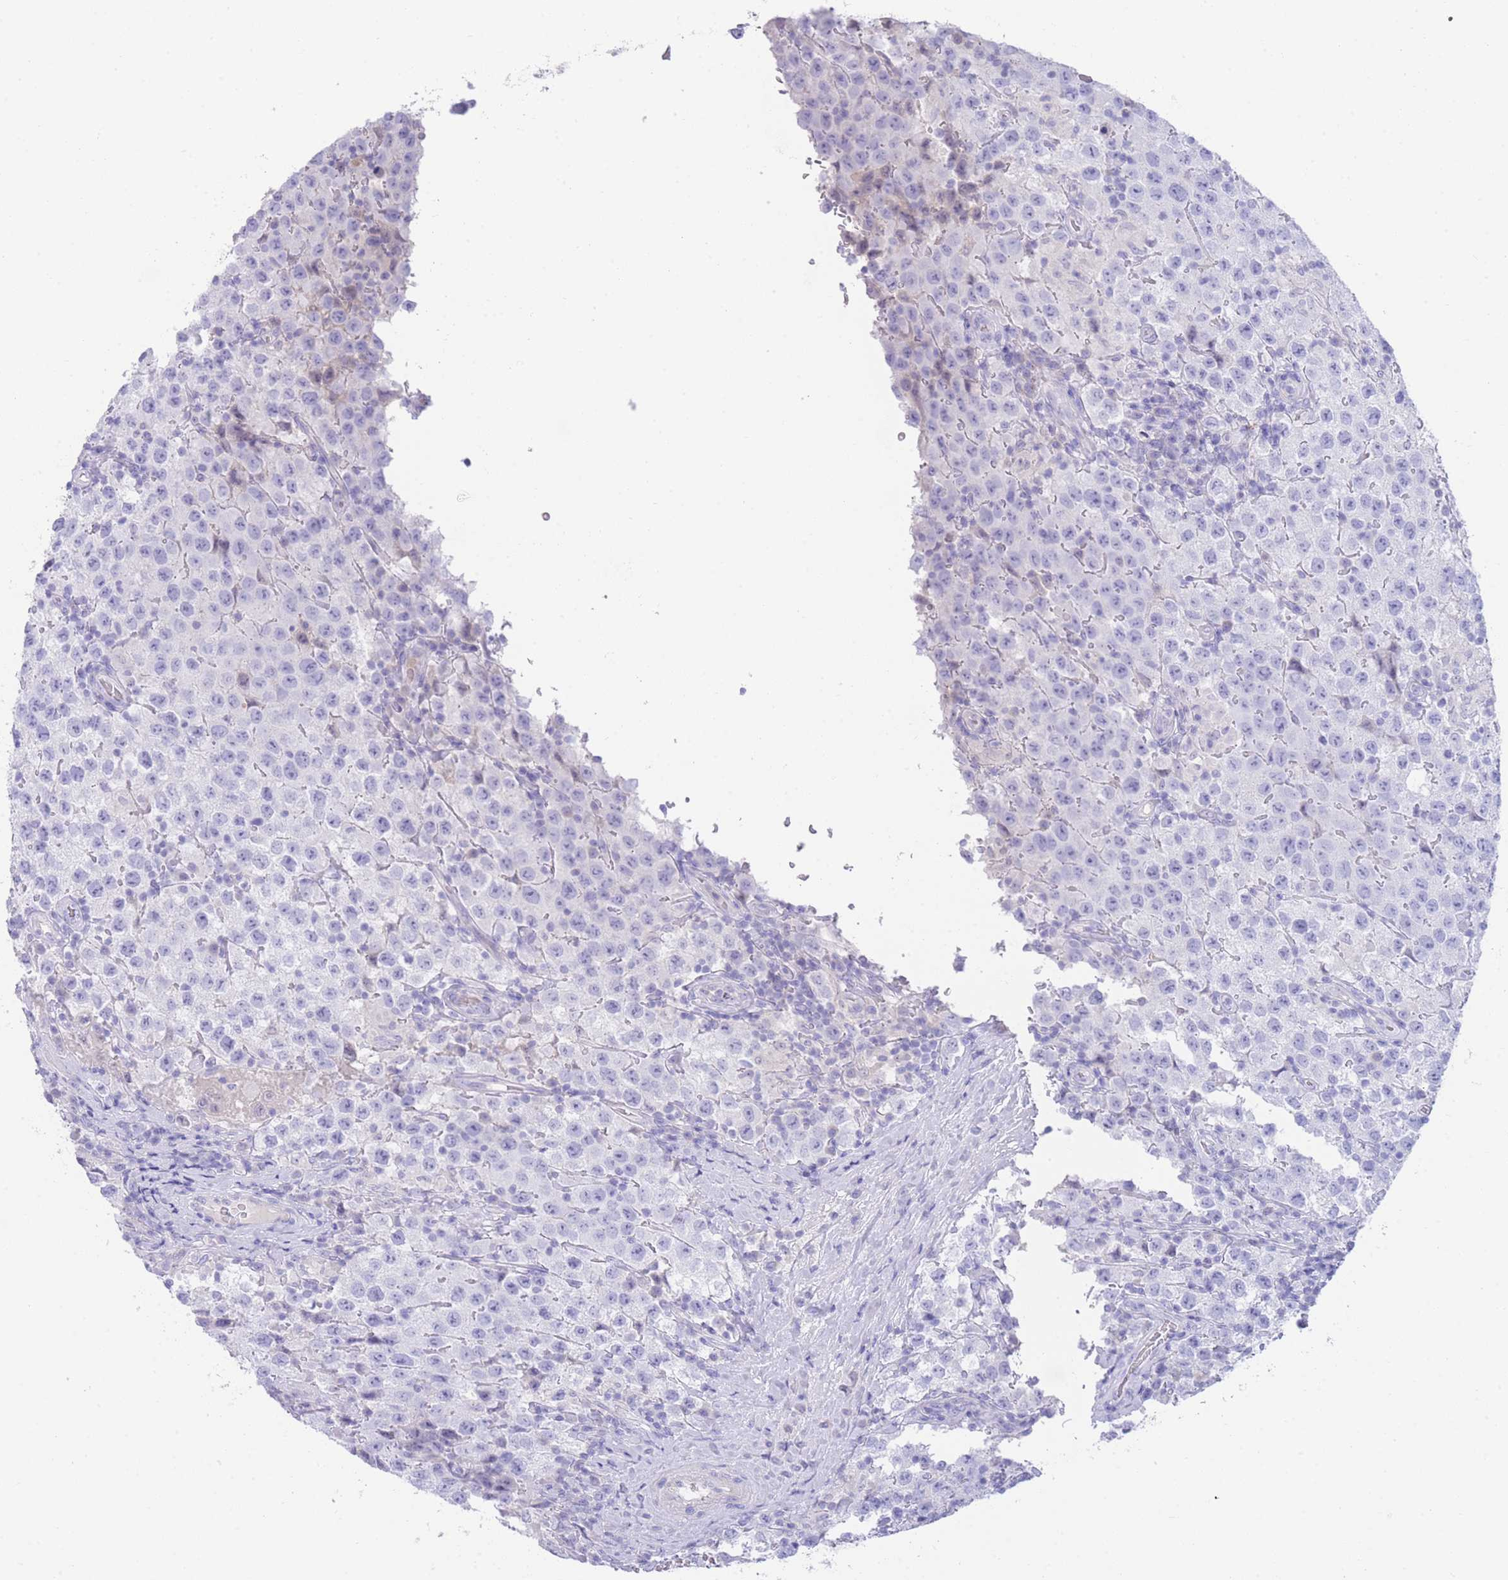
{"staining": {"intensity": "negative", "quantity": "none", "location": "none"}, "tissue": "testis cancer", "cell_type": "Tumor cells", "image_type": "cancer", "snomed": [{"axis": "morphology", "description": "Seminoma, NOS"}, {"axis": "morphology", "description": "Carcinoma, Embryonal, NOS"}, {"axis": "topography", "description": "Testis"}], "caption": "There is no significant staining in tumor cells of testis cancer.", "gene": "LRRC37A", "patient": {"sex": "male", "age": 41}}